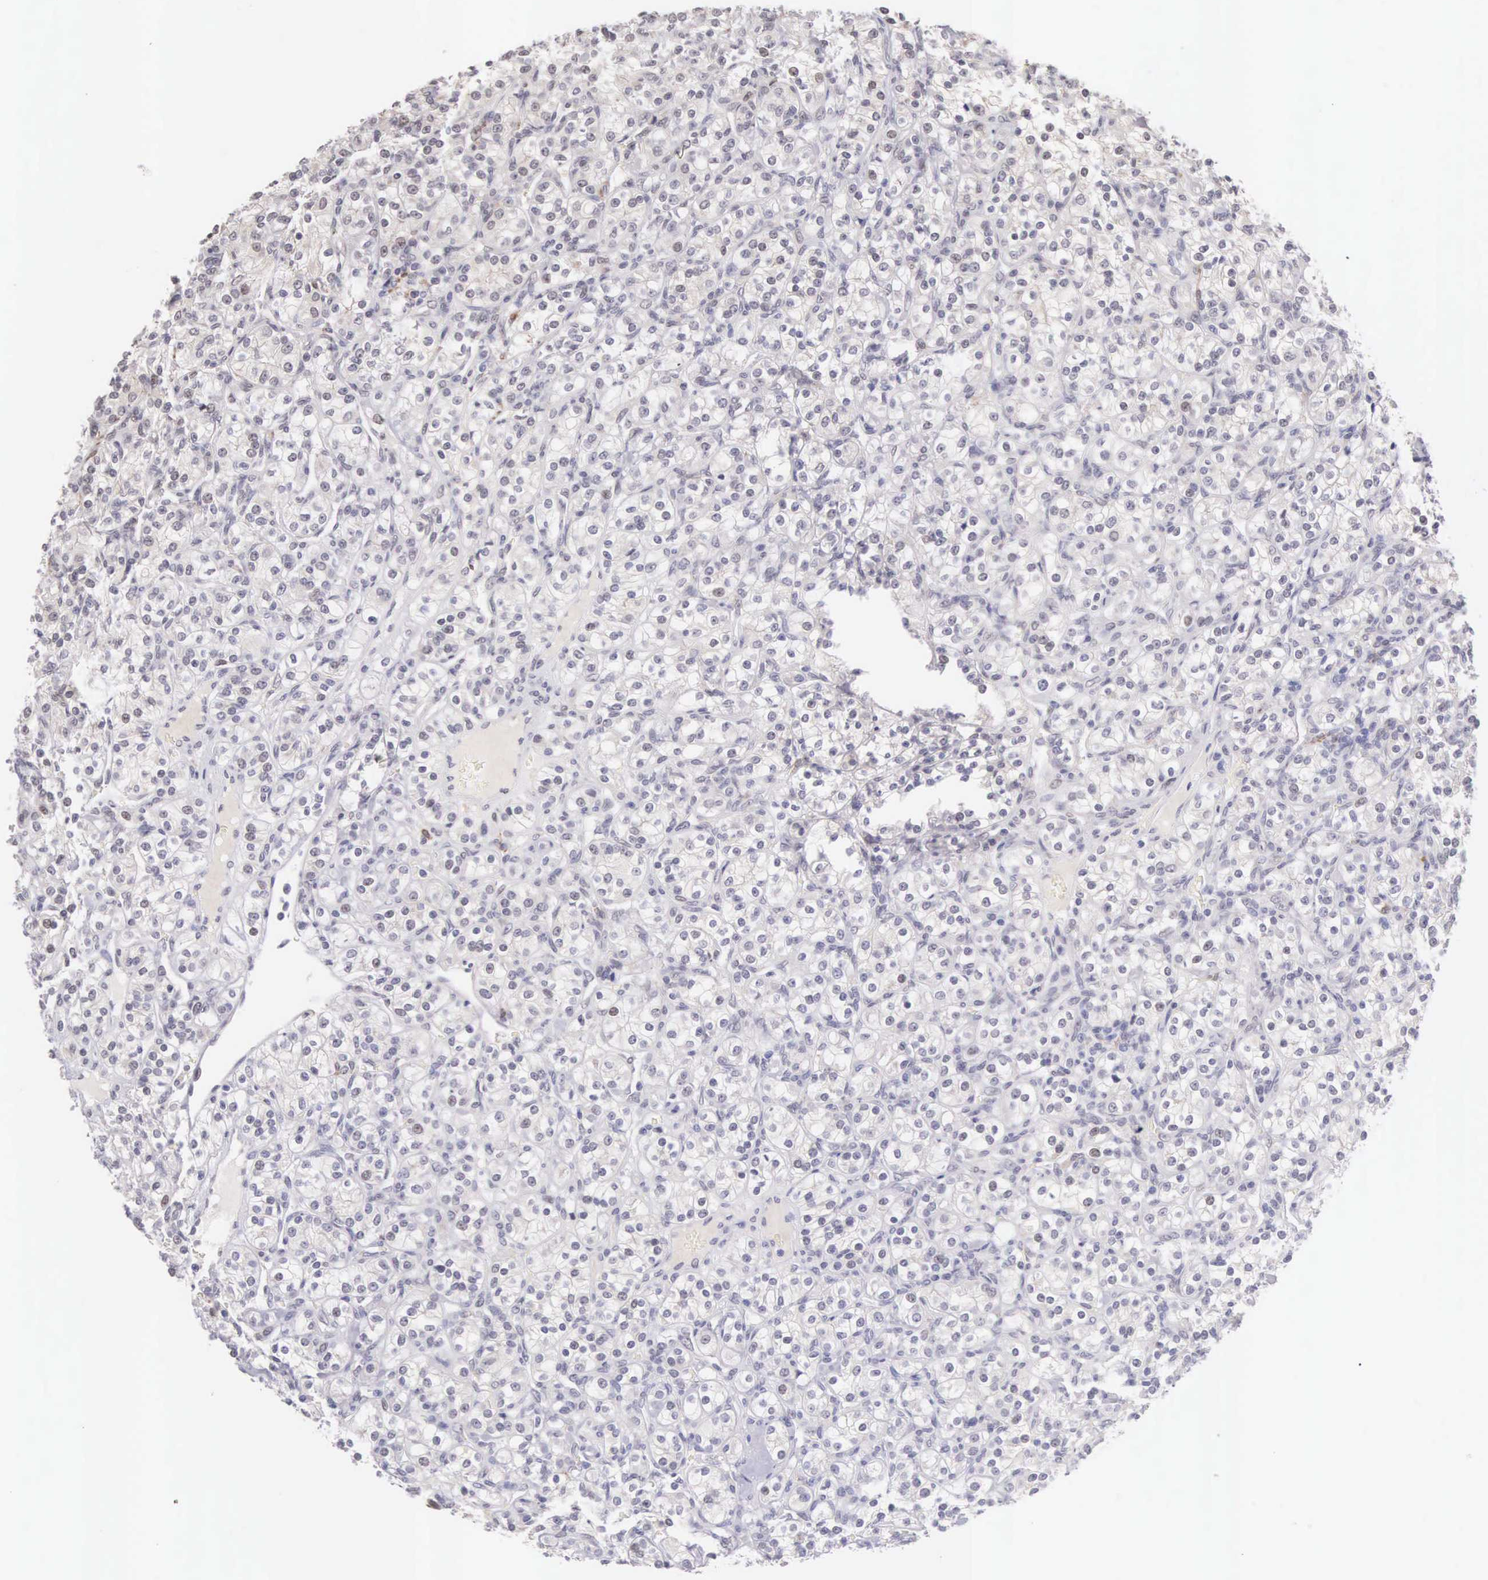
{"staining": {"intensity": "weak", "quantity": "<25%", "location": "nuclear"}, "tissue": "renal cancer", "cell_type": "Tumor cells", "image_type": "cancer", "snomed": [{"axis": "morphology", "description": "Adenocarcinoma, NOS"}, {"axis": "topography", "description": "Kidney"}], "caption": "This histopathology image is of renal cancer (adenocarcinoma) stained with immunohistochemistry (IHC) to label a protein in brown with the nuclei are counter-stained blue. There is no expression in tumor cells.", "gene": "HMGXB4", "patient": {"sex": "male", "age": 77}}